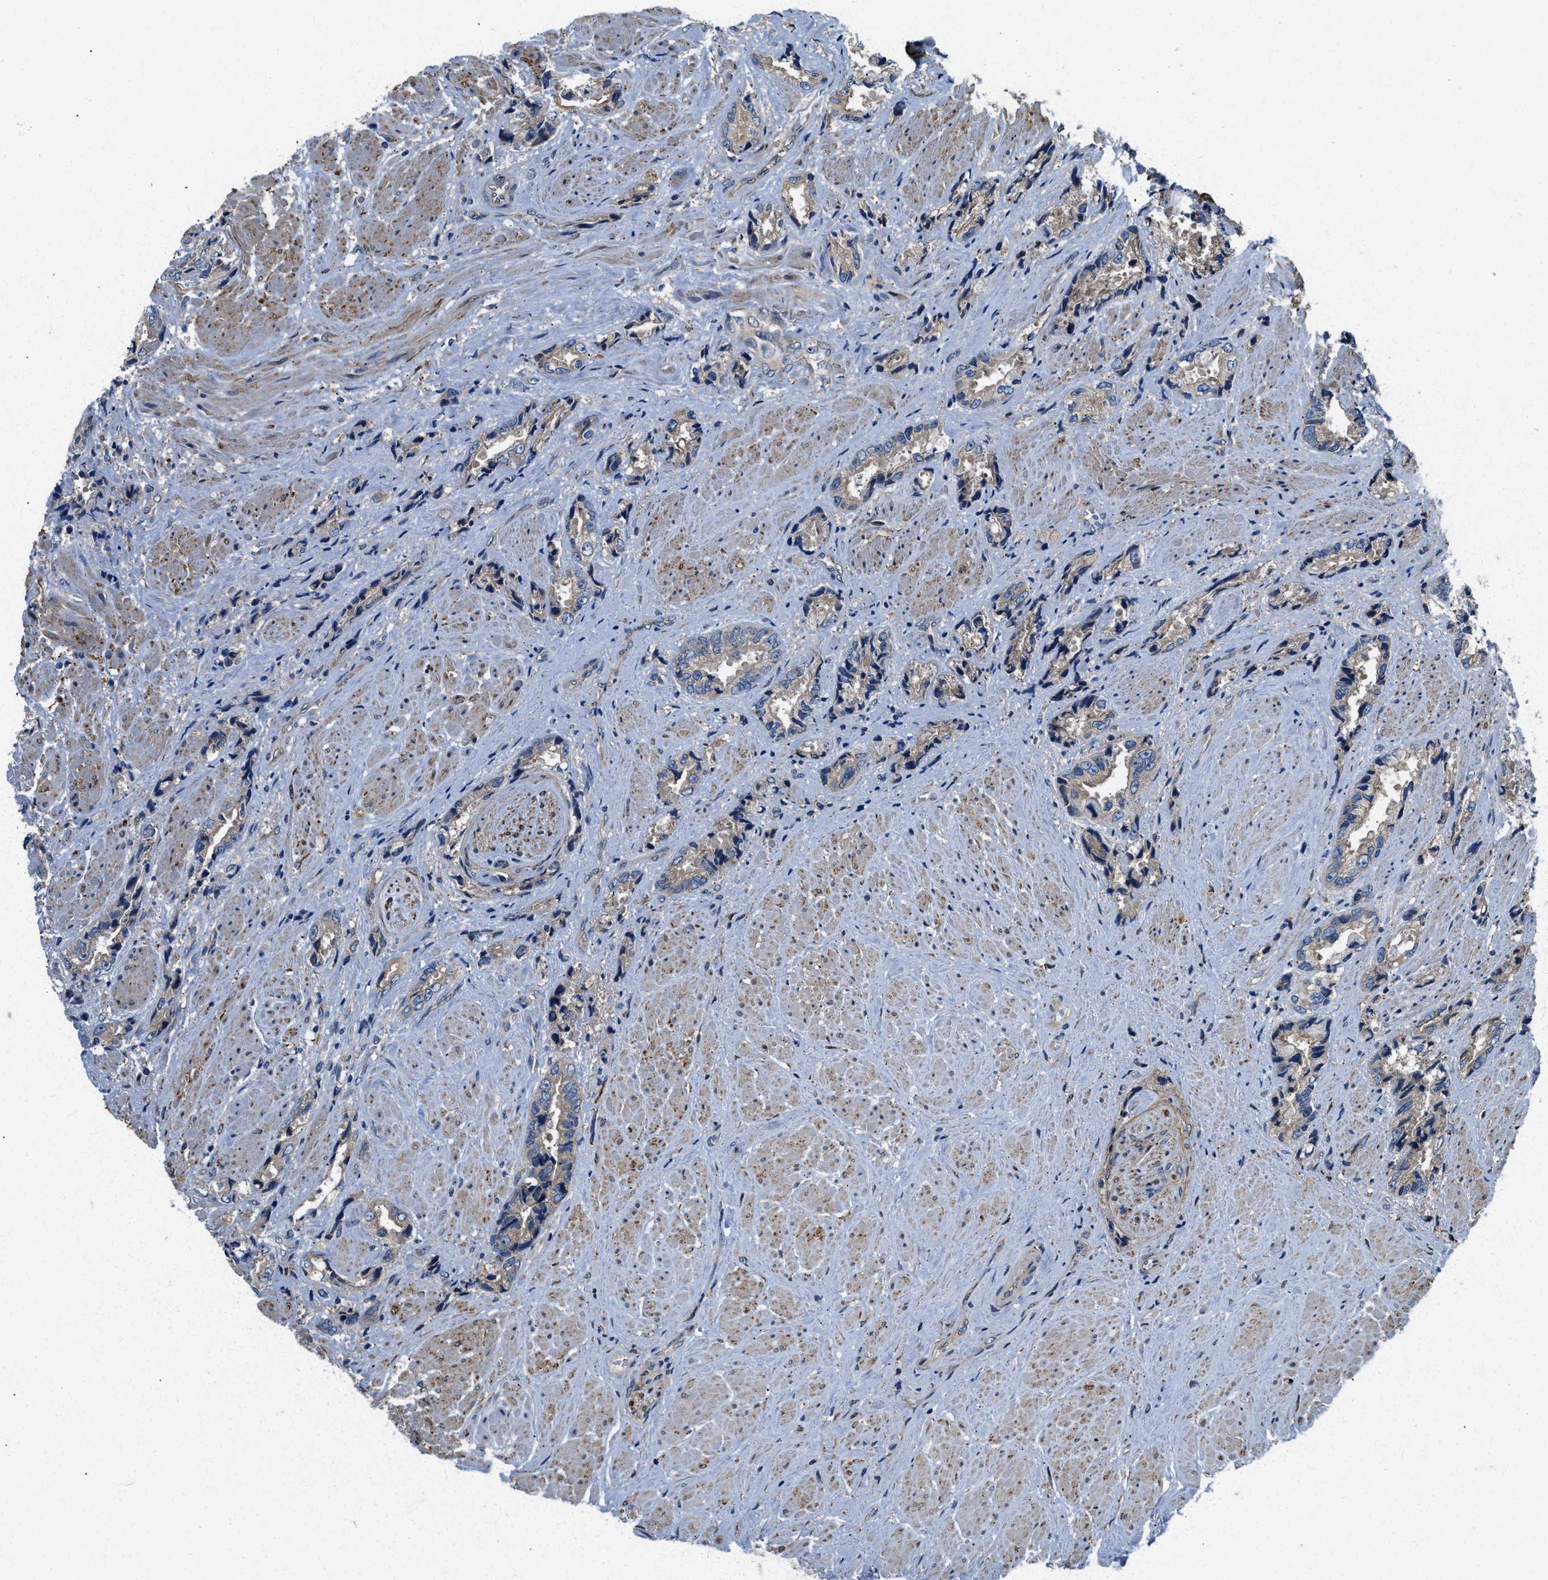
{"staining": {"intensity": "weak", "quantity": "25%-75%", "location": "cytoplasmic/membranous"}, "tissue": "prostate cancer", "cell_type": "Tumor cells", "image_type": "cancer", "snomed": [{"axis": "morphology", "description": "Adenocarcinoma, High grade"}, {"axis": "topography", "description": "Prostate"}], "caption": "A brown stain labels weak cytoplasmic/membranous expression of a protein in human high-grade adenocarcinoma (prostate) tumor cells.", "gene": "ARL6IP5", "patient": {"sex": "male", "age": 61}}